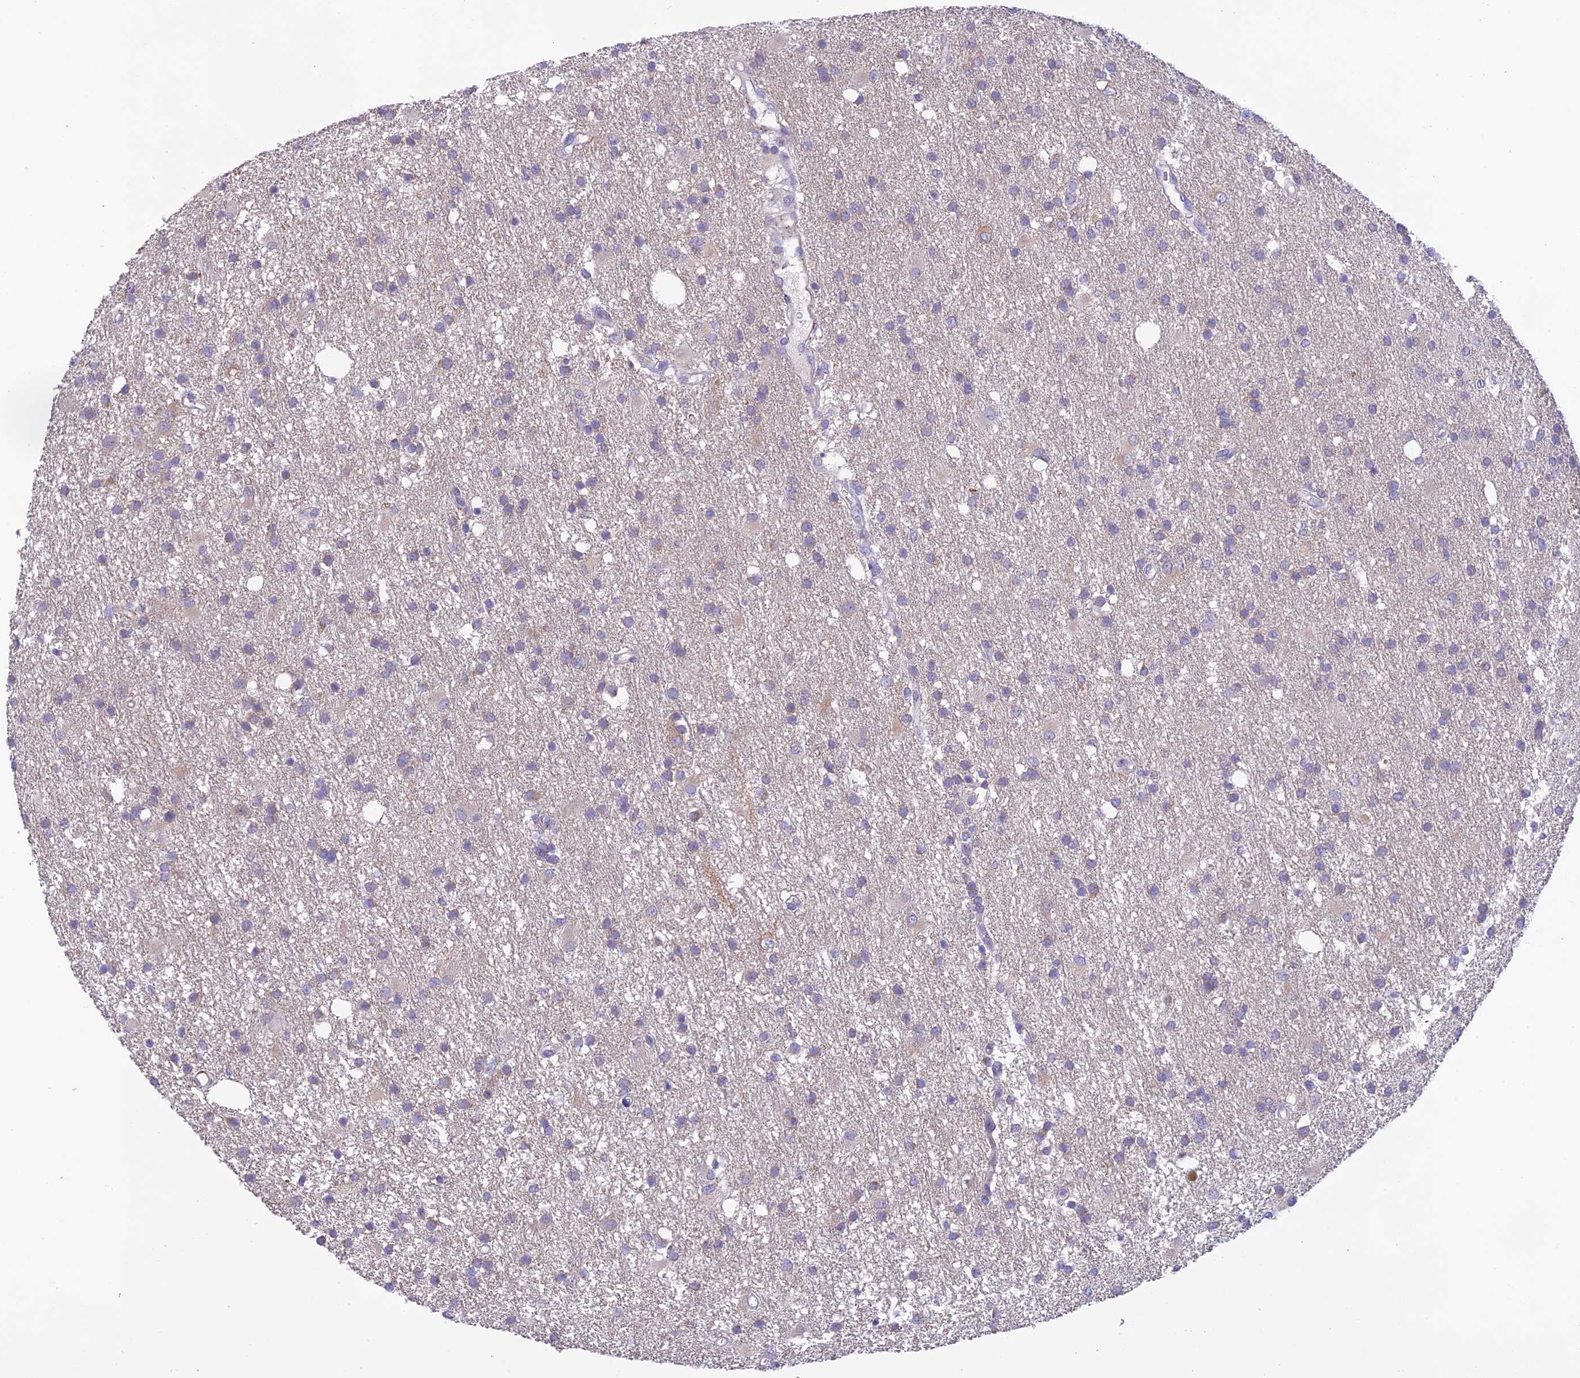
{"staining": {"intensity": "negative", "quantity": "none", "location": "none"}, "tissue": "glioma", "cell_type": "Tumor cells", "image_type": "cancer", "snomed": [{"axis": "morphology", "description": "Glioma, malignant, High grade"}, {"axis": "topography", "description": "Brain"}], "caption": "An image of malignant glioma (high-grade) stained for a protein displays no brown staining in tumor cells. (Stains: DAB IHC with hematoxylin counter stain, Microscopy: brightfield microscopy at high magnification).", "gene": "HSD17B2", "patient": {"sex": "male", "age": 77}}